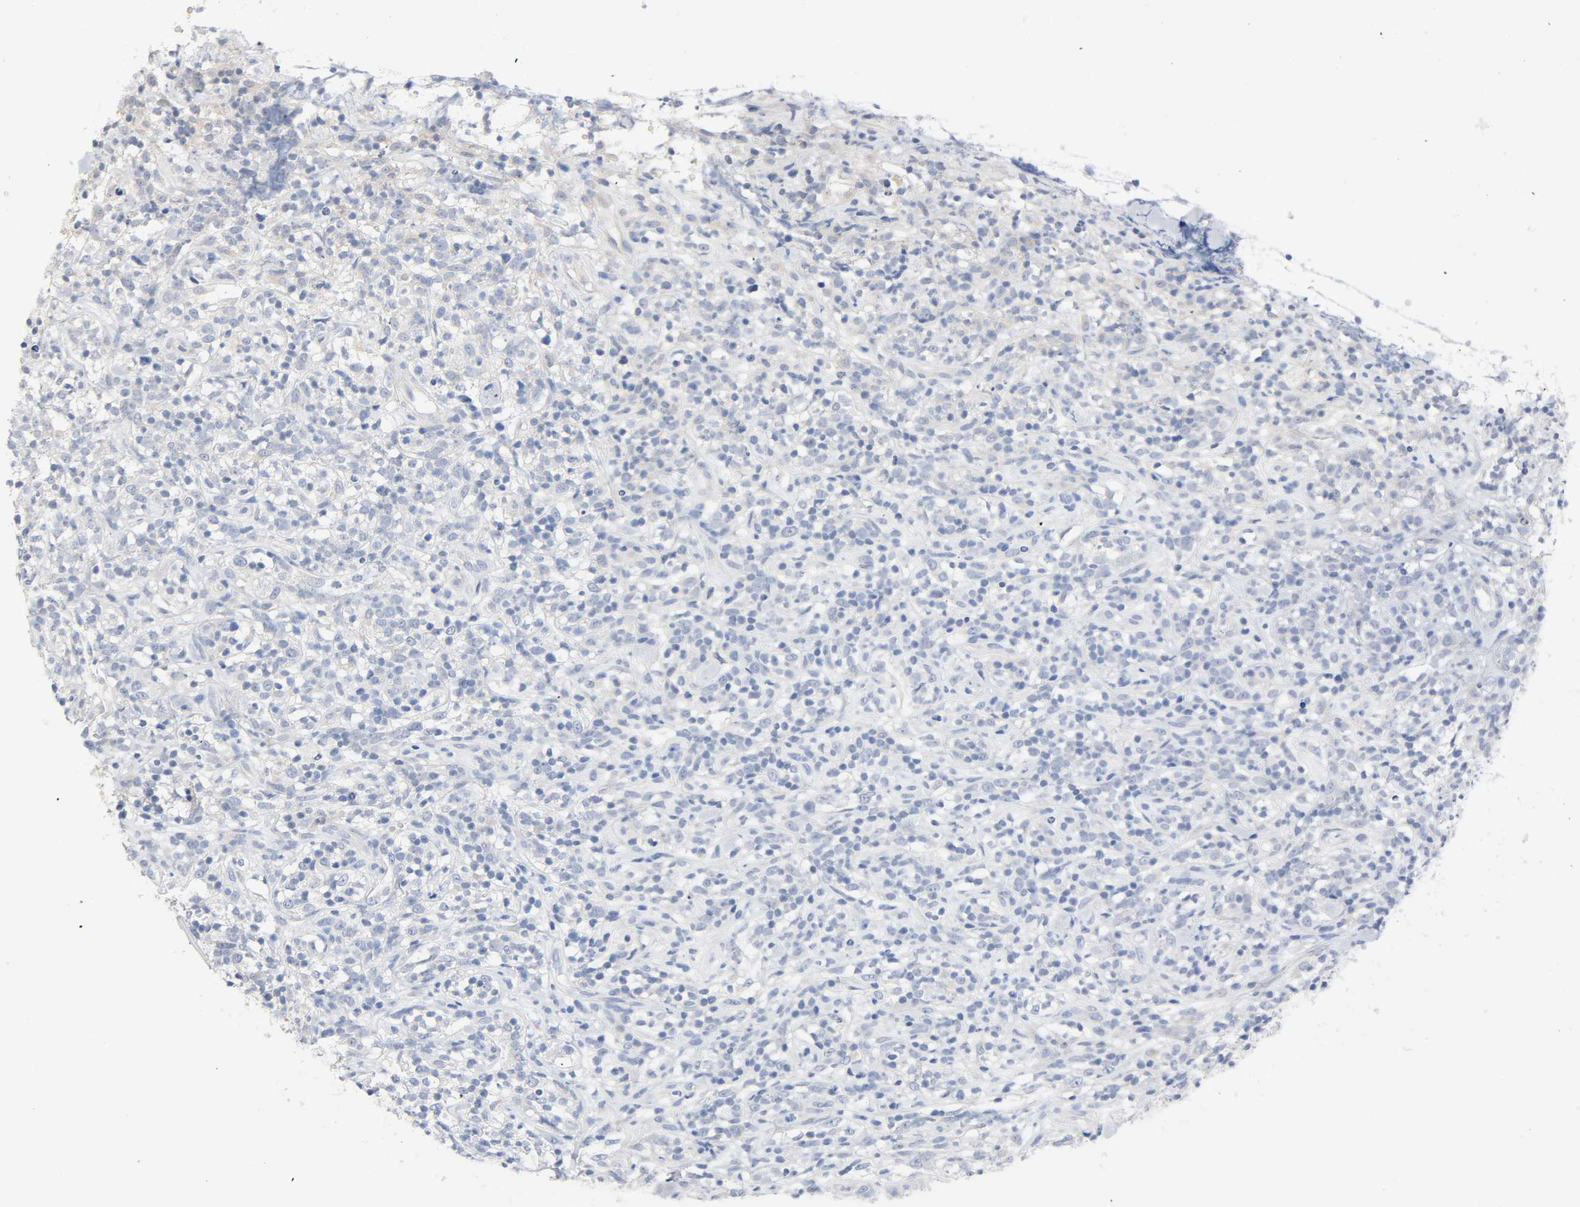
{"staining": {"intensity": "negative", "quantity": "none", "location": "none"}, "tissue": "lymphoma", "cell_type": "Tumor cells", "image_type": "cancer", "snomed": [{"axis": "morphology", "description": "Malignant lymphoma, non-Hodgkin's type, High grade"}, {"axis": "topography", "description": "Lymph node"}], "caption": "This is an IHC image of lymphoma. There is no positivity in tumor cells.", "gene": "SGSM1", "patient": {"sex": "female", "age": 73}}